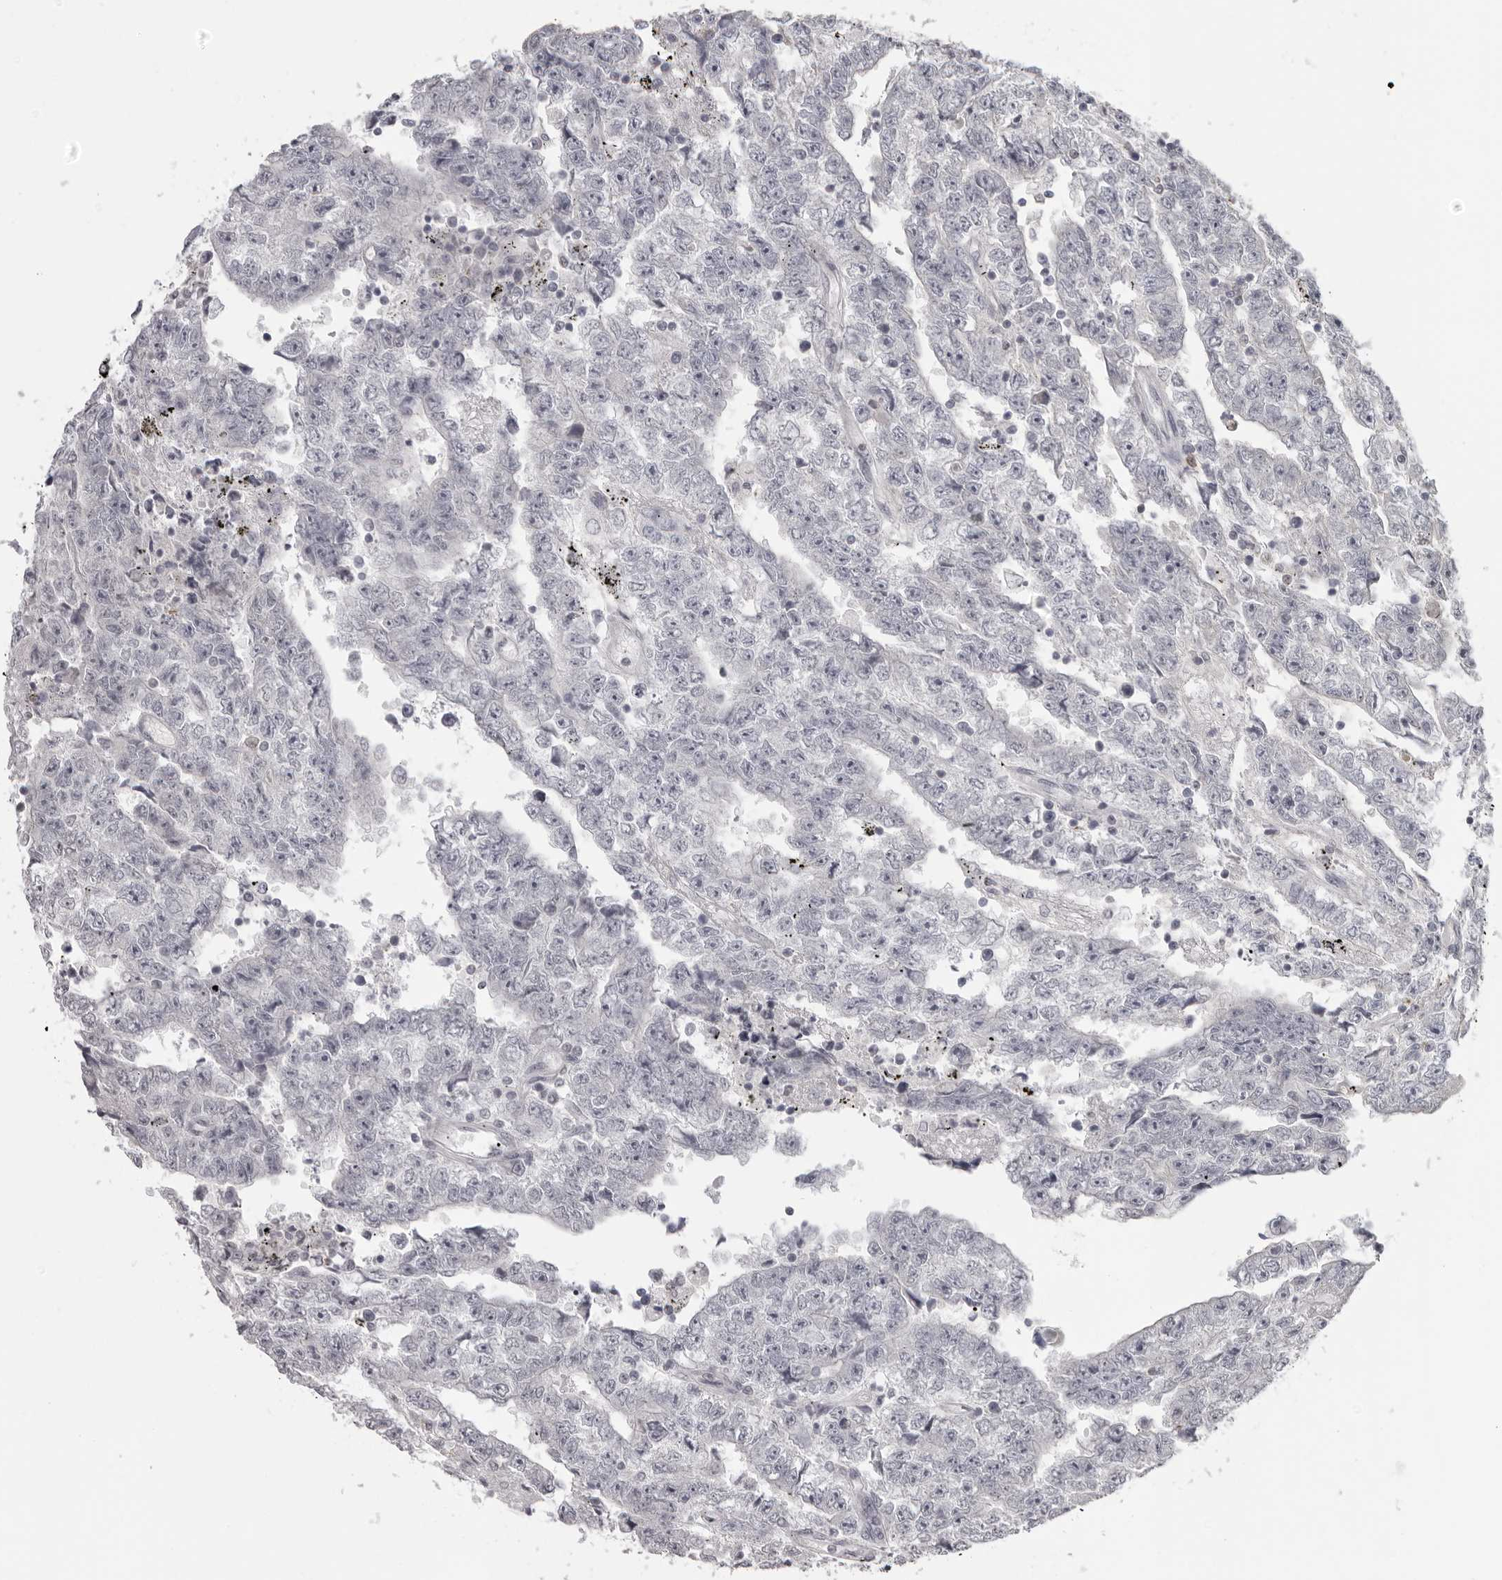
{"staining": {"intensity": "negative", "quantity": "none", "location": "none"}, "tissue": "testis cancer", "cell_type": "Tumor cells", "image_type": "cancer", "snomed": [{"axis": "morphology", "description": "Carcinoma, Embryonal, NOS"}, {"axis": "topography", "description": "Testis"}], "caption": "Immunohistochemistry (IHC) of testis cancer (embryonal carcinoma) reveals no positivity in tumor cells.", "gene": "DNALI1", "patient": {"sex": "male", "age": 25}}